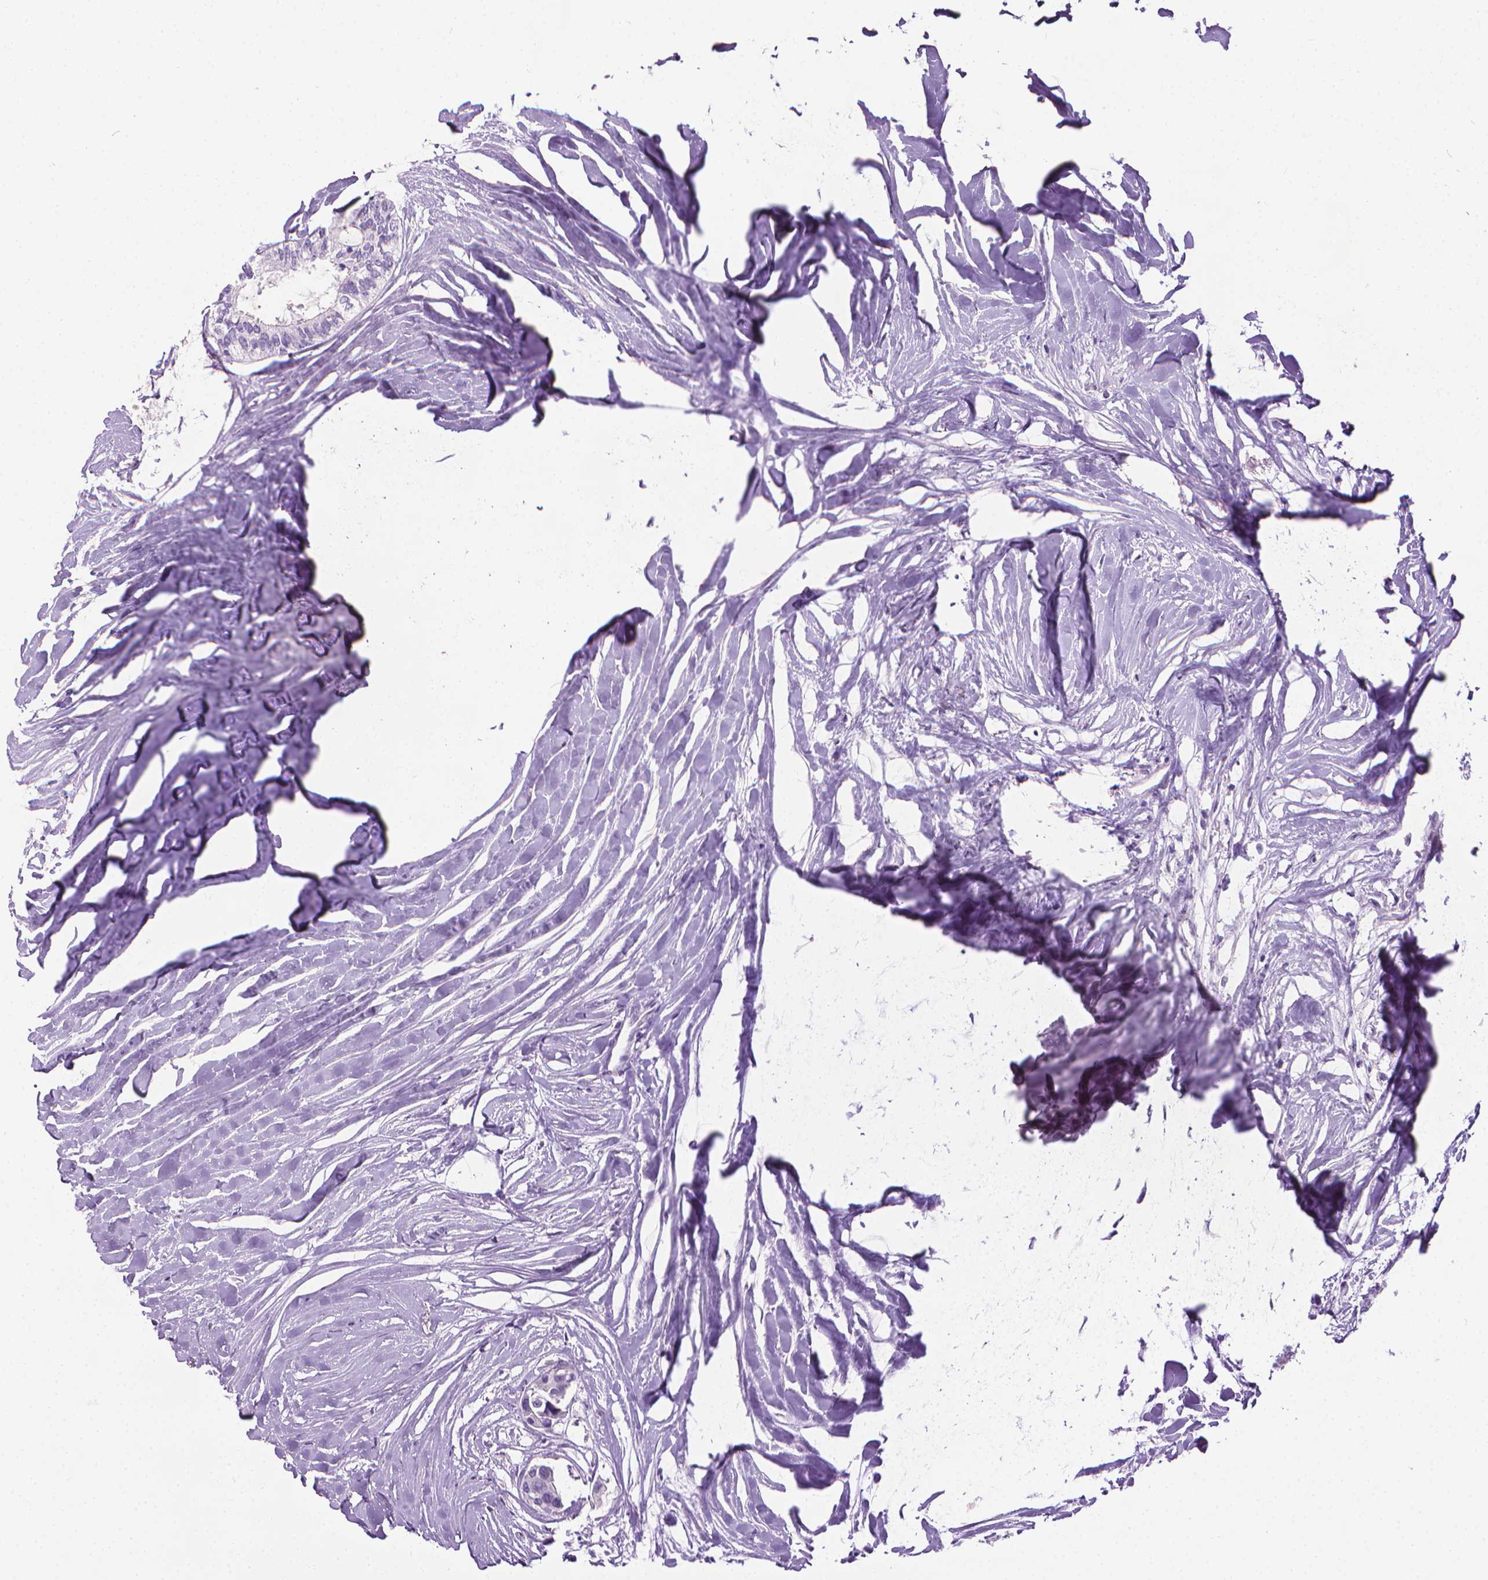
{"staining": {"intensity": "negative", "quantity": "none", "location": "none"}, "tissue": "colorectal cancer", "cell_type": "Tumor cells", "image_type": "cancer", "snomed": [{"axis": "morphology", "description": "Adenocarcinoma, NOS"}, {"axis": "topography", "description": "Colon"}, {"axis": "topography", "description": "Rectum"}], "caption": "Histopathology image shows no significant protein positivity in tumor cells of colorectal cancer (adenocarcinoma). (Stains: DAB immunohistochemistry (IHC) with hematoxylin counter stain, Microscopy: brightfield microscopy at high magnification).", "gene": "DNAI7", "patient": {"sex": "male", "age": 57}}